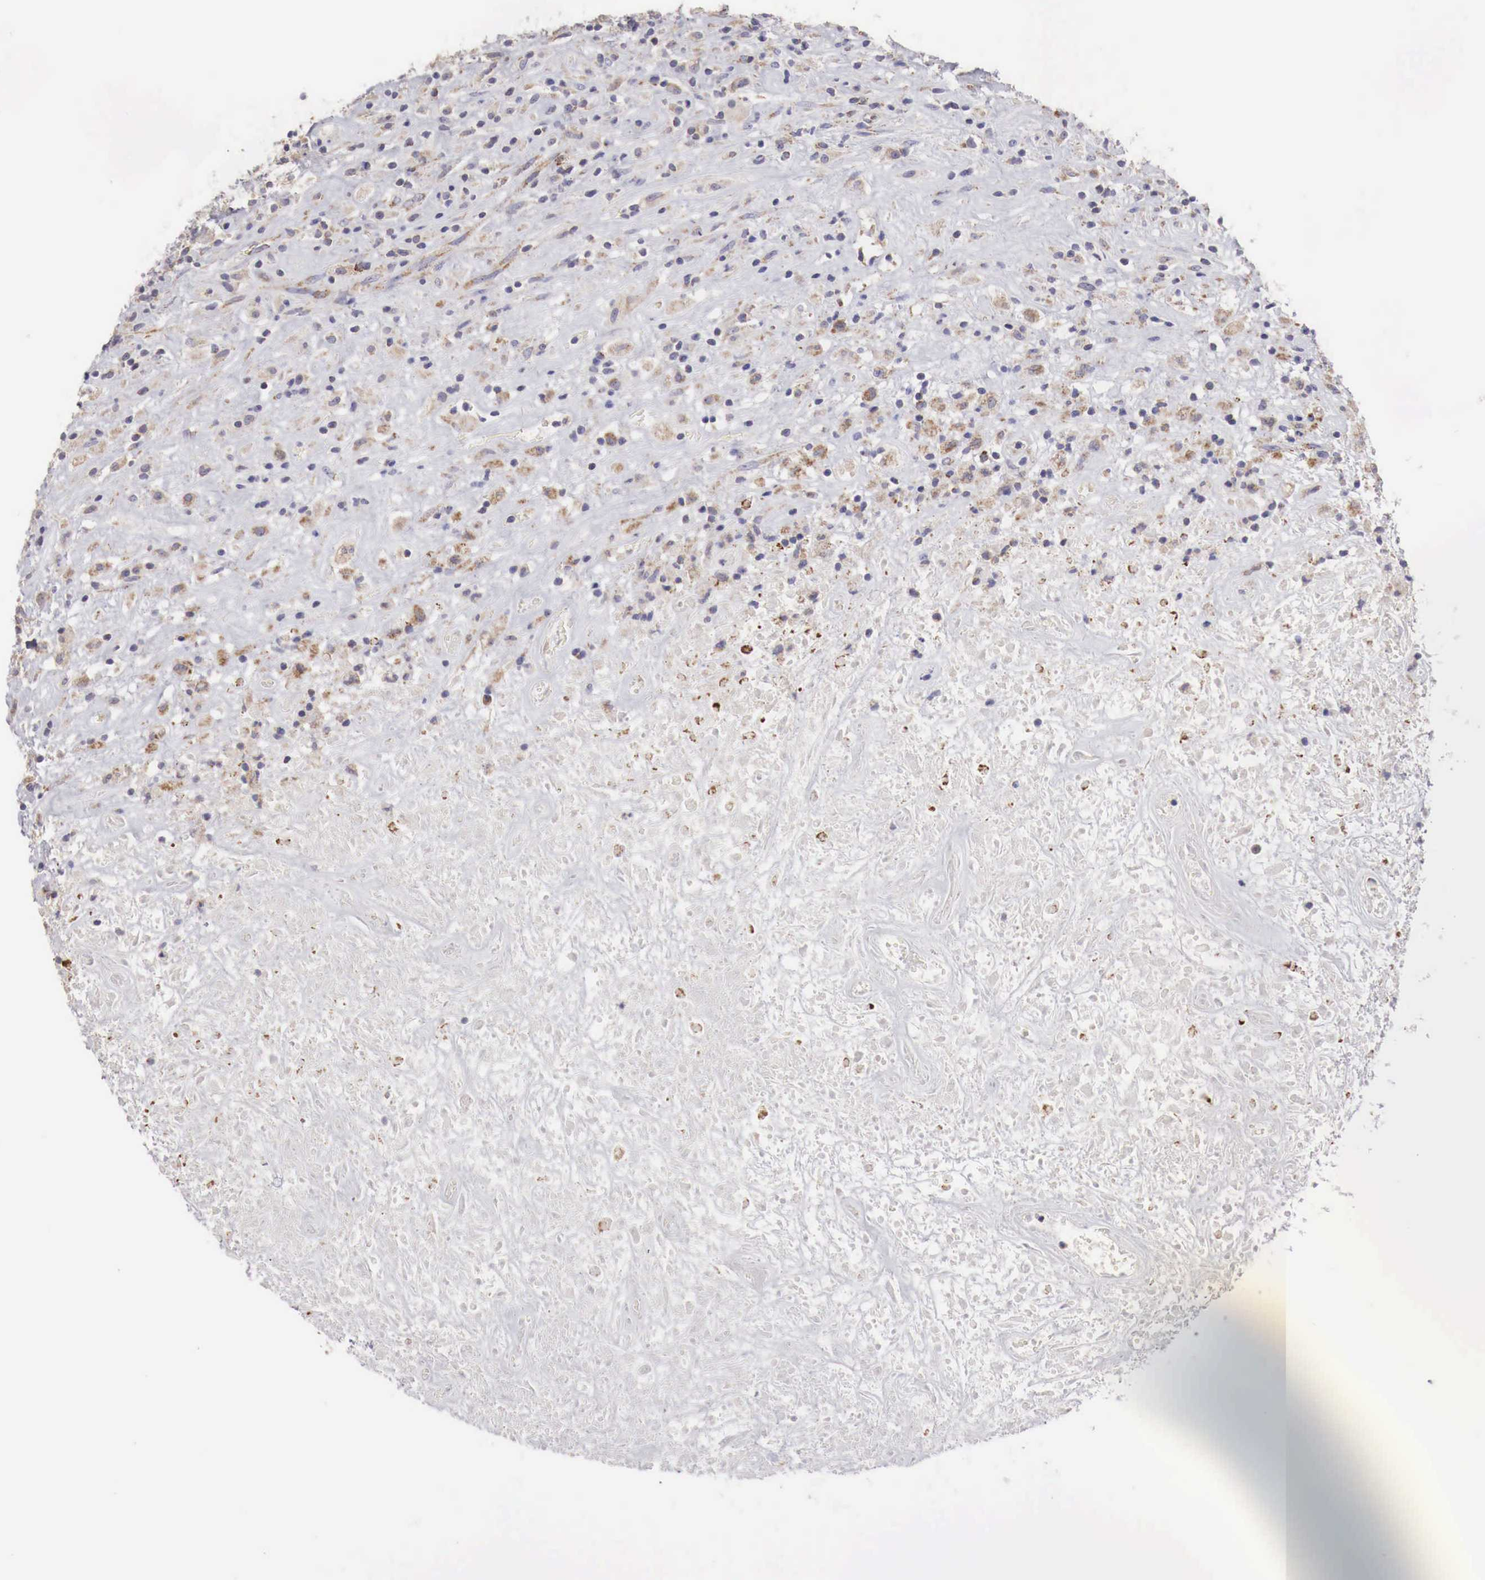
{"staining": {"intensity": "weak", "quantity": "25%-75%", "location": "cytoplasmic/membranous"}, "tissue": "lymphoma", "cell_type": "Tumor cells", "image_type": "cancer", "snomed": [{"axis": "morphology", "description": "Hodgkin's disease, NOS"}, {"axis": "topography", "description": "Lymph node"}], "caption": "Immunohistochemistry photomicrograph of human Hodgkin's disease stained for a protein (brown), which shows low levels of weak cytoplasmic/membranous staining in about 25%-75% of tumor cells.", "gene": "XPNPEP3", "patient": {"sex": "male", "age": 46}}